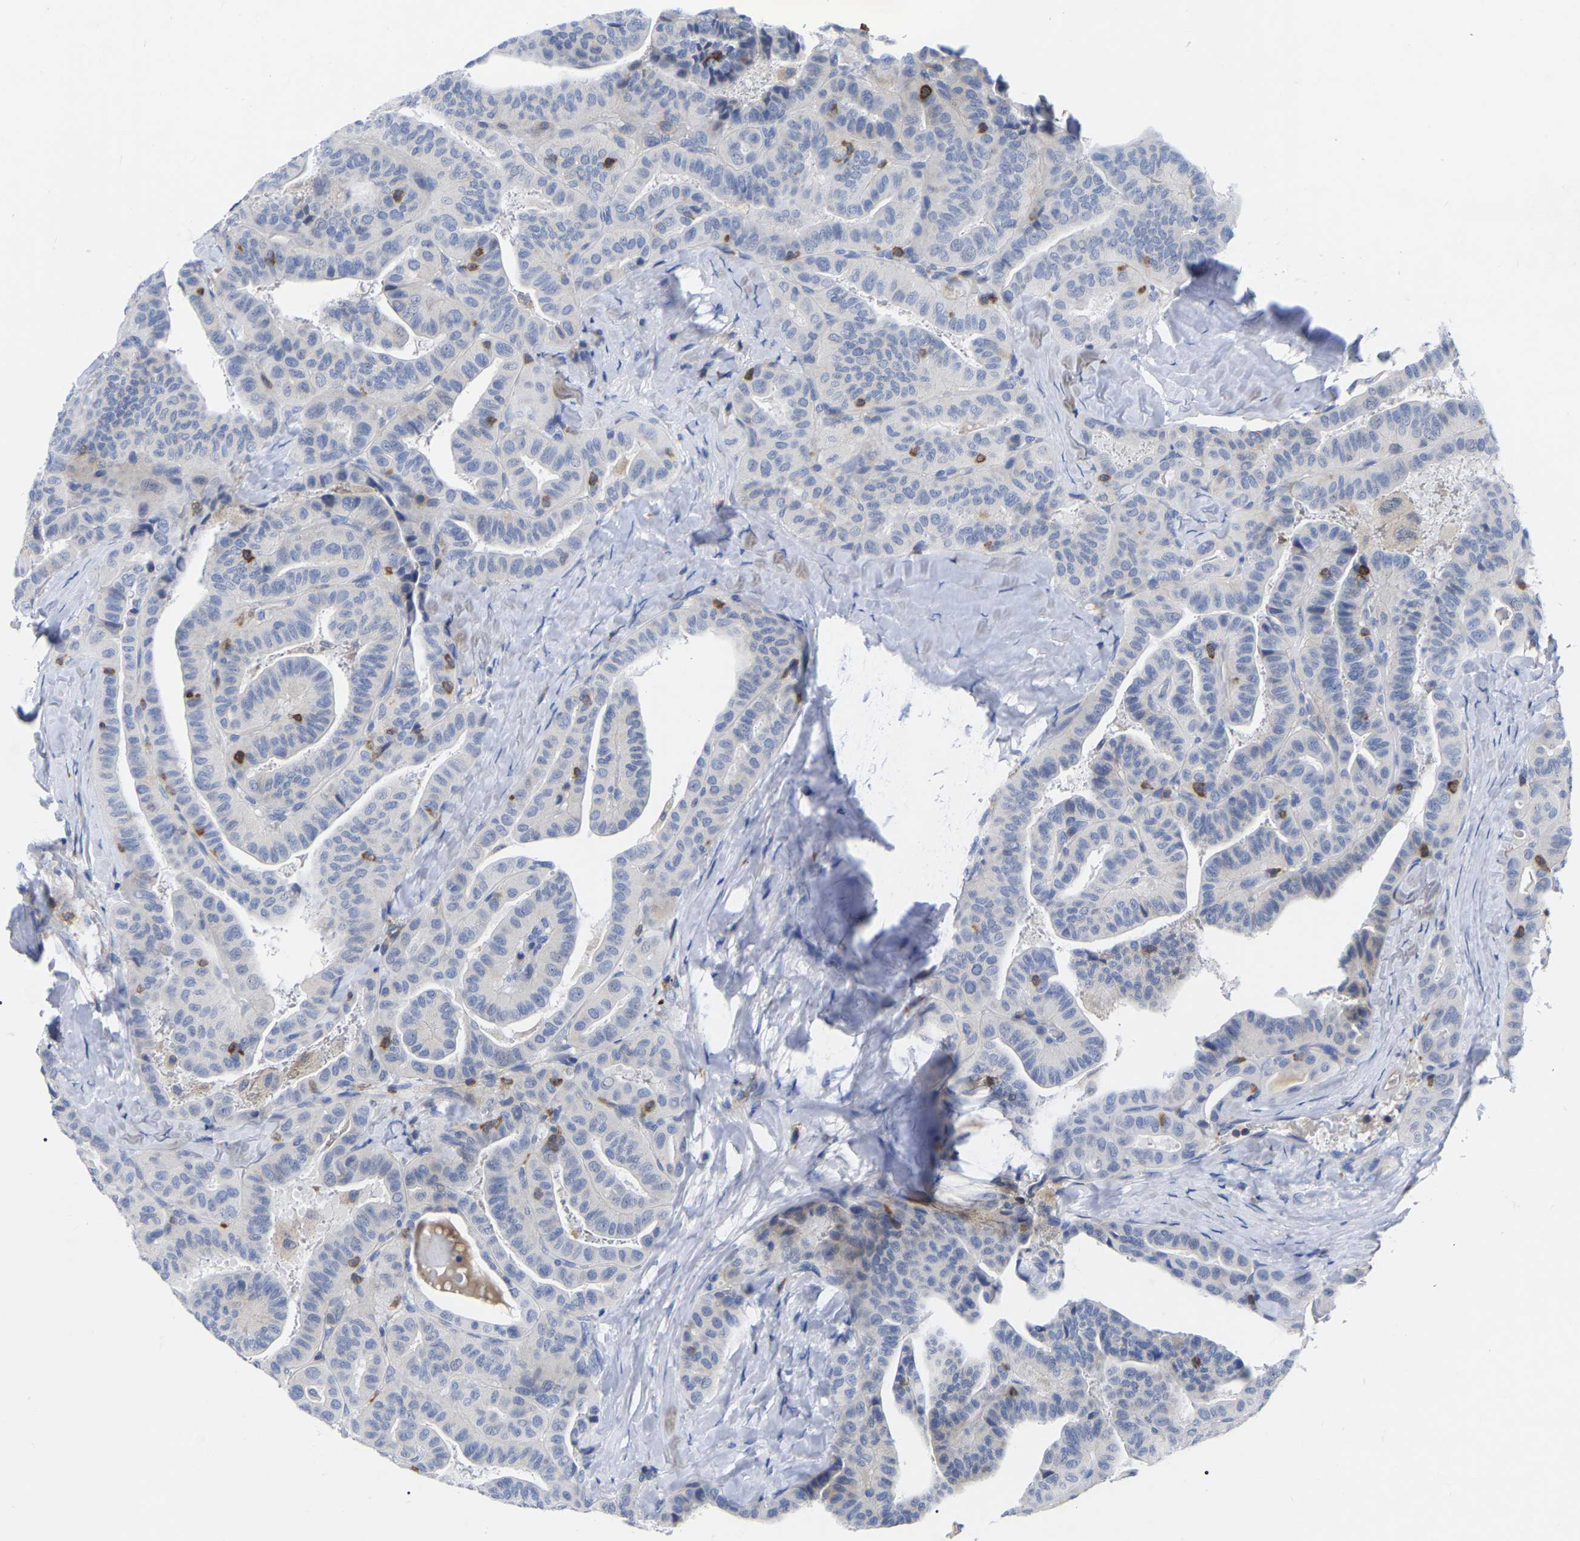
{"staining": {"intensity": "negative", "quantity": "none", "location": "none"}, "tissue": "thyroid cancer", "cell_type": "Tumor cells", "image_type": "cancer", "snomed": [{"axis": "morphology", "description": "Papillary adenocarcinoma, NOS"}, {"axis": "topography", "description": "Thyroid gland"}], "caption": "This is a image of IHC staining of thyroid papillary adenocarcinoma, which shows no staining in tumor cells. (Stains: DAB IHC with hematoxylin counter stain, Microscopy: brightfield microscopy at high magnification).", "gene": "PTPN7", "patient": {"sex": "male", "age": 77}}